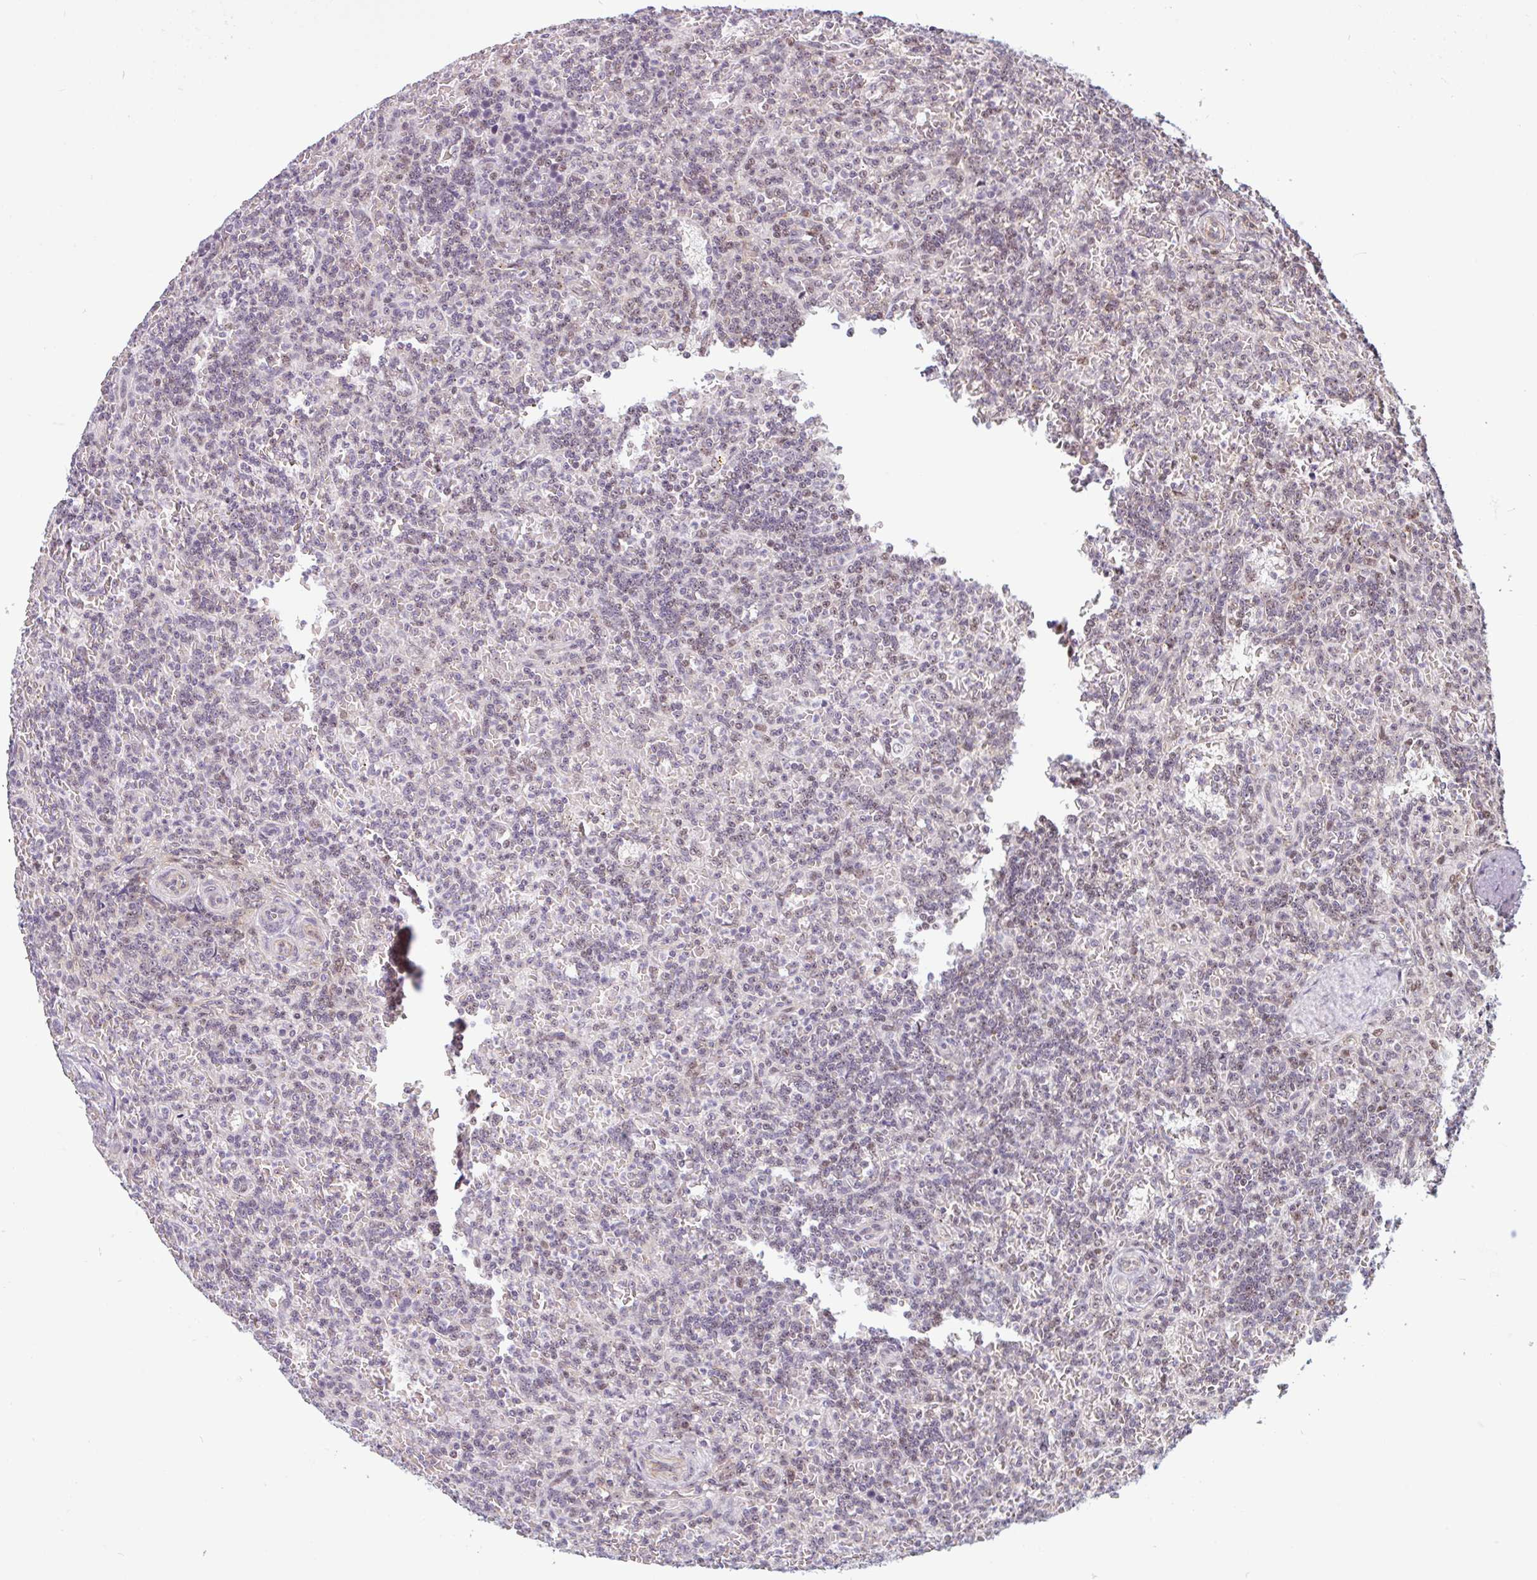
{"staining": {"intensity": "weak", "quantity": "25%-75%", "location": "nuclear"}, "tissue": "lymphoma", "cell_type": "Tumor cells", "image_type": "cancer", "snomed": [{"axis": "morphology", "description": "Malignant lymphoma, non-Hodgkin's type, Low grade"}, {"axis": "topography", "description": "Spleen"}], "caption": "Protein staining demonstrates weak nuclear staining in about 25%-75% of tumor cells in lymphoma. (Stains: DAB (3,3'-diaminobenzidine) in brown, nuclei in blue, Microscopy: brightfield microscopy at high magnification).", "gene": "ZNF689", "patient": {"sex": "male", "age": 73}}